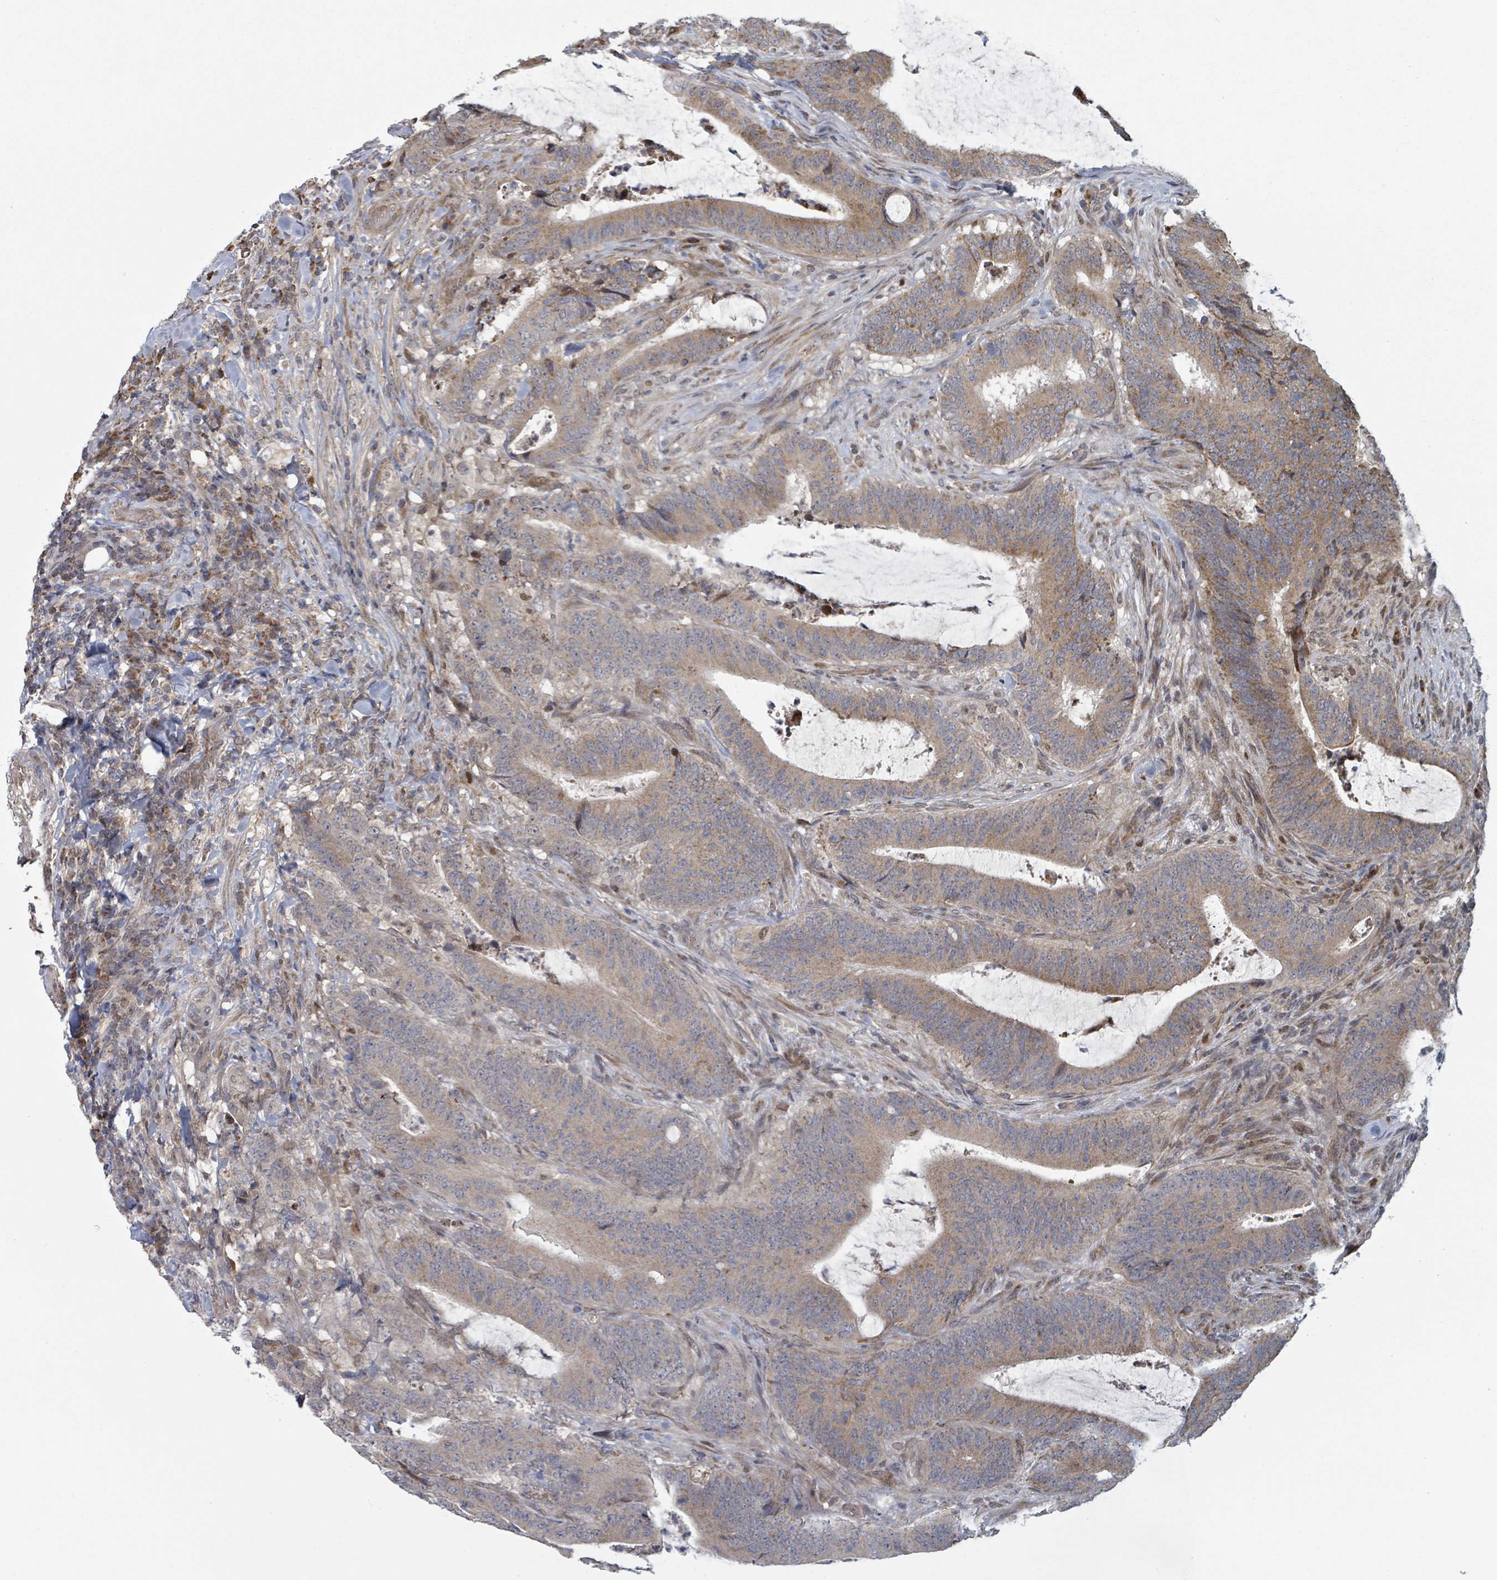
{"staining": {"intensity": "moderate", "quantity": "25%-75%", "location": "cytoplasmic/membranous"}, "tissue": "colorectal cancer", "cell_type": "Tumor cells", "image_type": "cancer", "snomed": [{"axis": "morphology", "description": "Adenocarcinoma, NOS"}, {"axis": "topography", "description": "Colon"}], "caption": "This micrograph displays colorectal cancer (adenocarcinoma) stained with immunohistochemistry (IHC) to label a protein in brown. The cytoplasmic/membranous of tumor cells show moderate positivity for the protein. Nuclei are counter-stained blue.", "gene": "HIVEP1", "patient": {"sex": "female", "age": 43}}